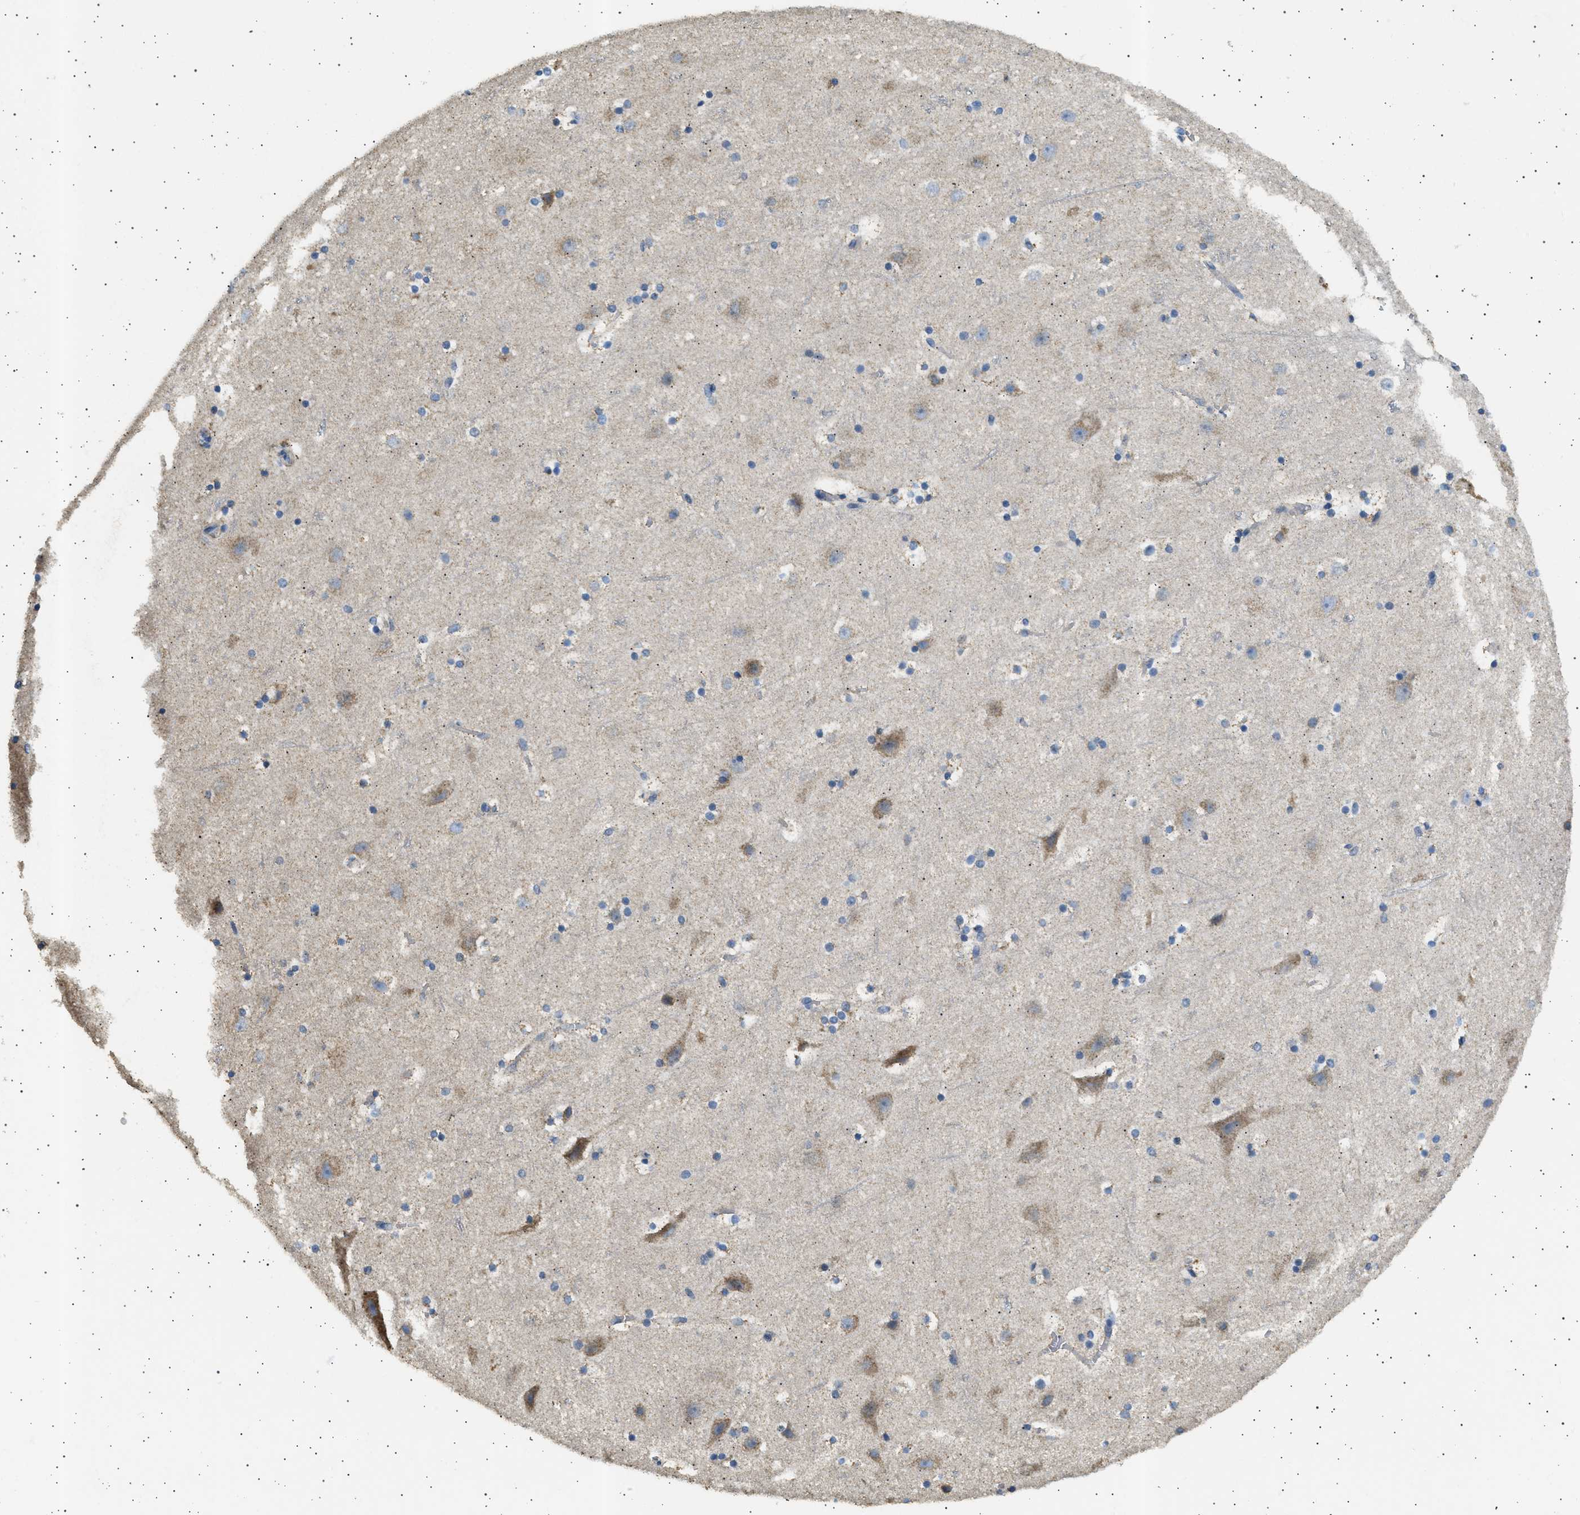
{"staining": {"intensity": "moderate", "quantity": "<25%", "location": "cytoplasmic/membranous"}, "tissue": "cerebral cortex", "cell_type": "Endothelial cells", "image_type": "normal", "snomed": [{"axis": "morphology", "description": "Normal tissue, NOS"}, {"axis": "topography", "description": "Cerebral cortex"}], "caption": "Protein expression analysis of normal cerebral cortex shows moderate cytoplasmic/membranous staining in approximately <25% of endothelial cells. (brown staining indicates protein expression, while blue staining denotes nuclei).", "gene": "KCNA4", "patient": {"sex": "male", "age": 45}}